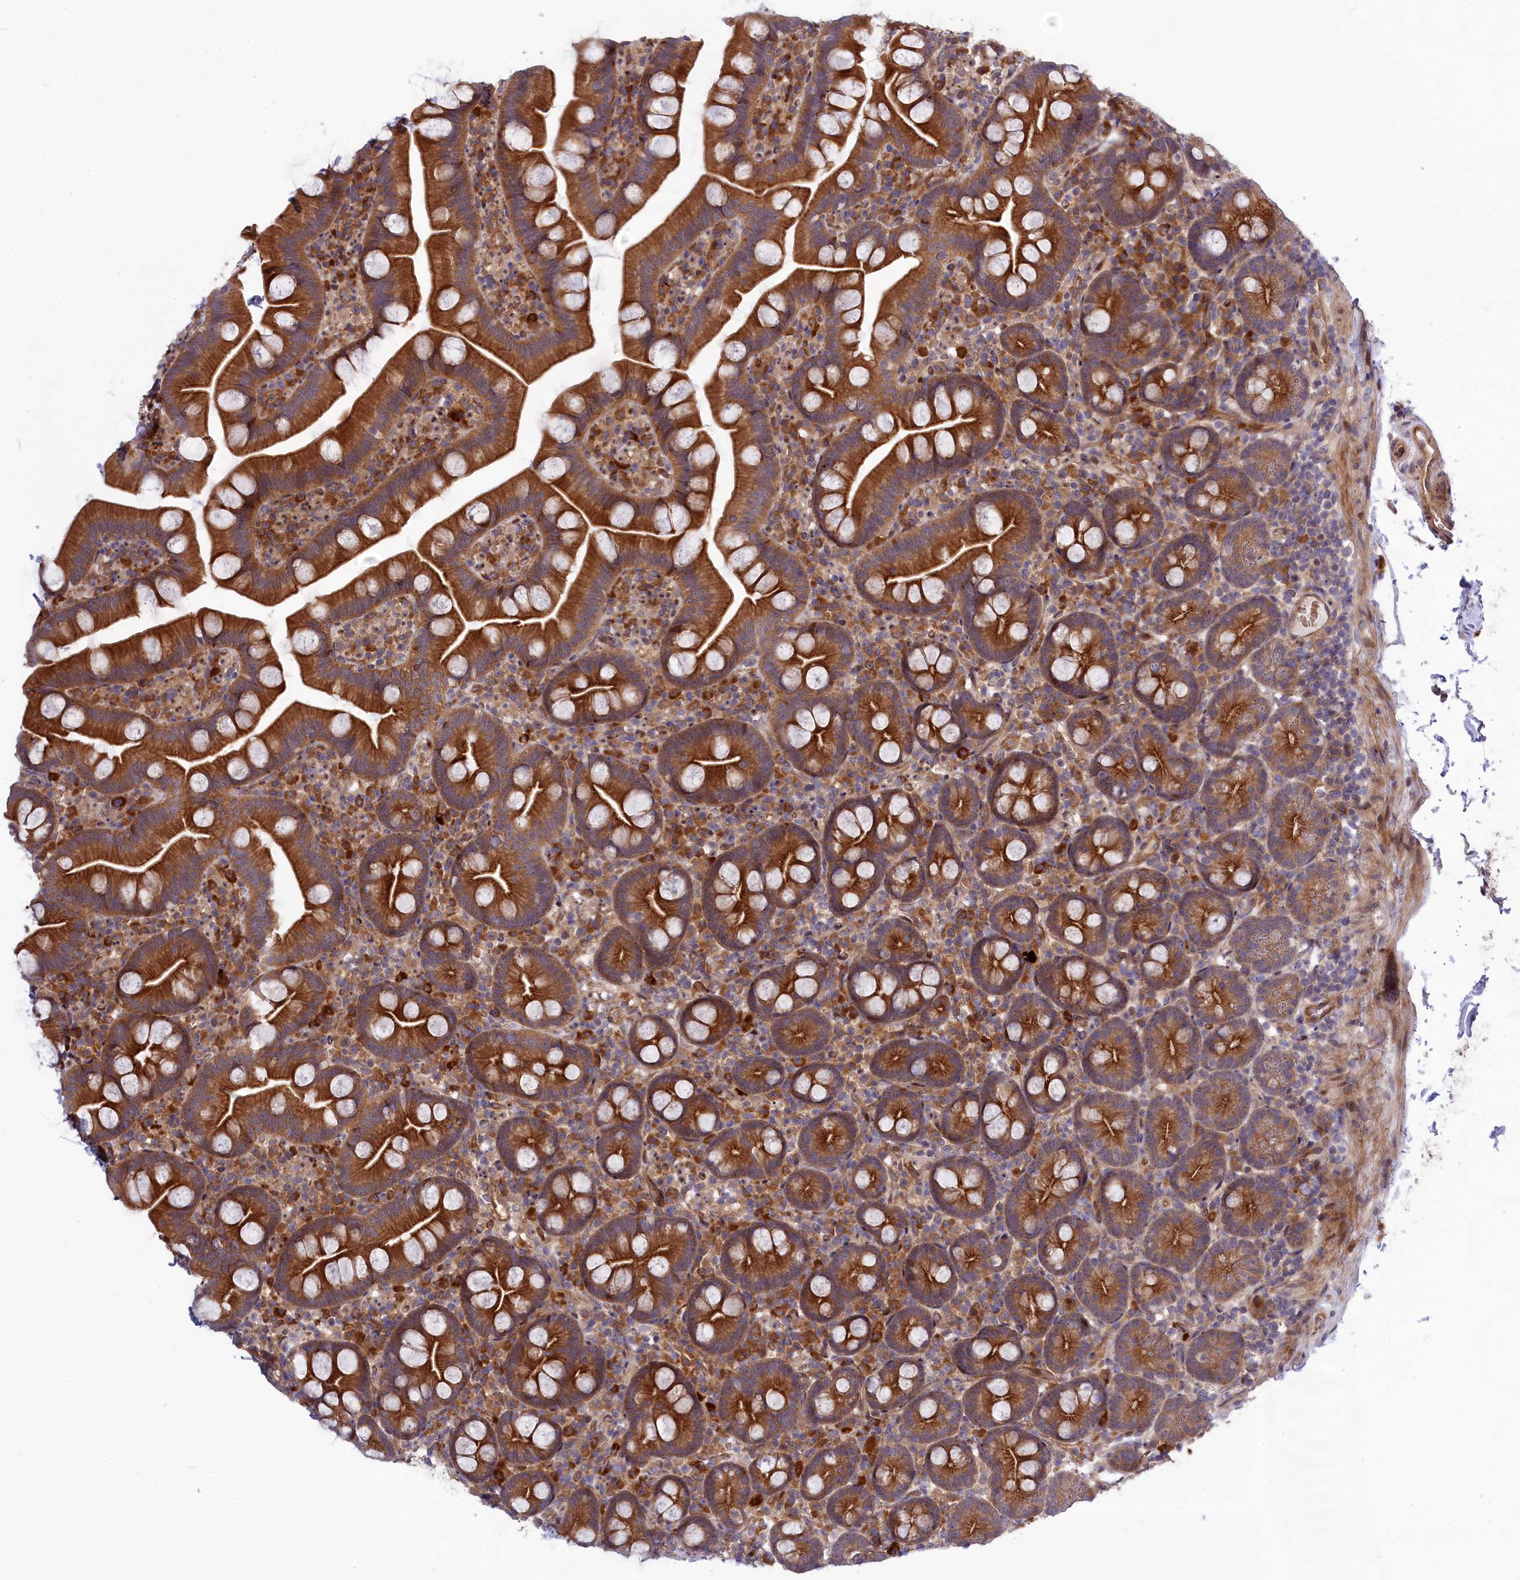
{"staining": {"intensity": "moderate", "quantity": ">75%", "location": "cytoplasmic/membranous,nuclear"}, "tissue": "small intestine", "cell_type": "Glandular cells", "image_type": "normal", "snomed": [{"axis": "morphology", "description": "Normal tissue, NOS"}, {"axis": "topography", "description": "Small intestine"}], "caption": "Immunohistochemical staining of unremarkable small intestine reveals moderate cytoplasmic/membranous,nuclear protein positivity in approximately >75% of glandular cells. The staining is performed using DAB brown chromogen to label protein expression. The nuclei are counter-stained blue using hematoxylin.", "gene": "DDX60L", "patient": {"sex": "female", "age": 68}}